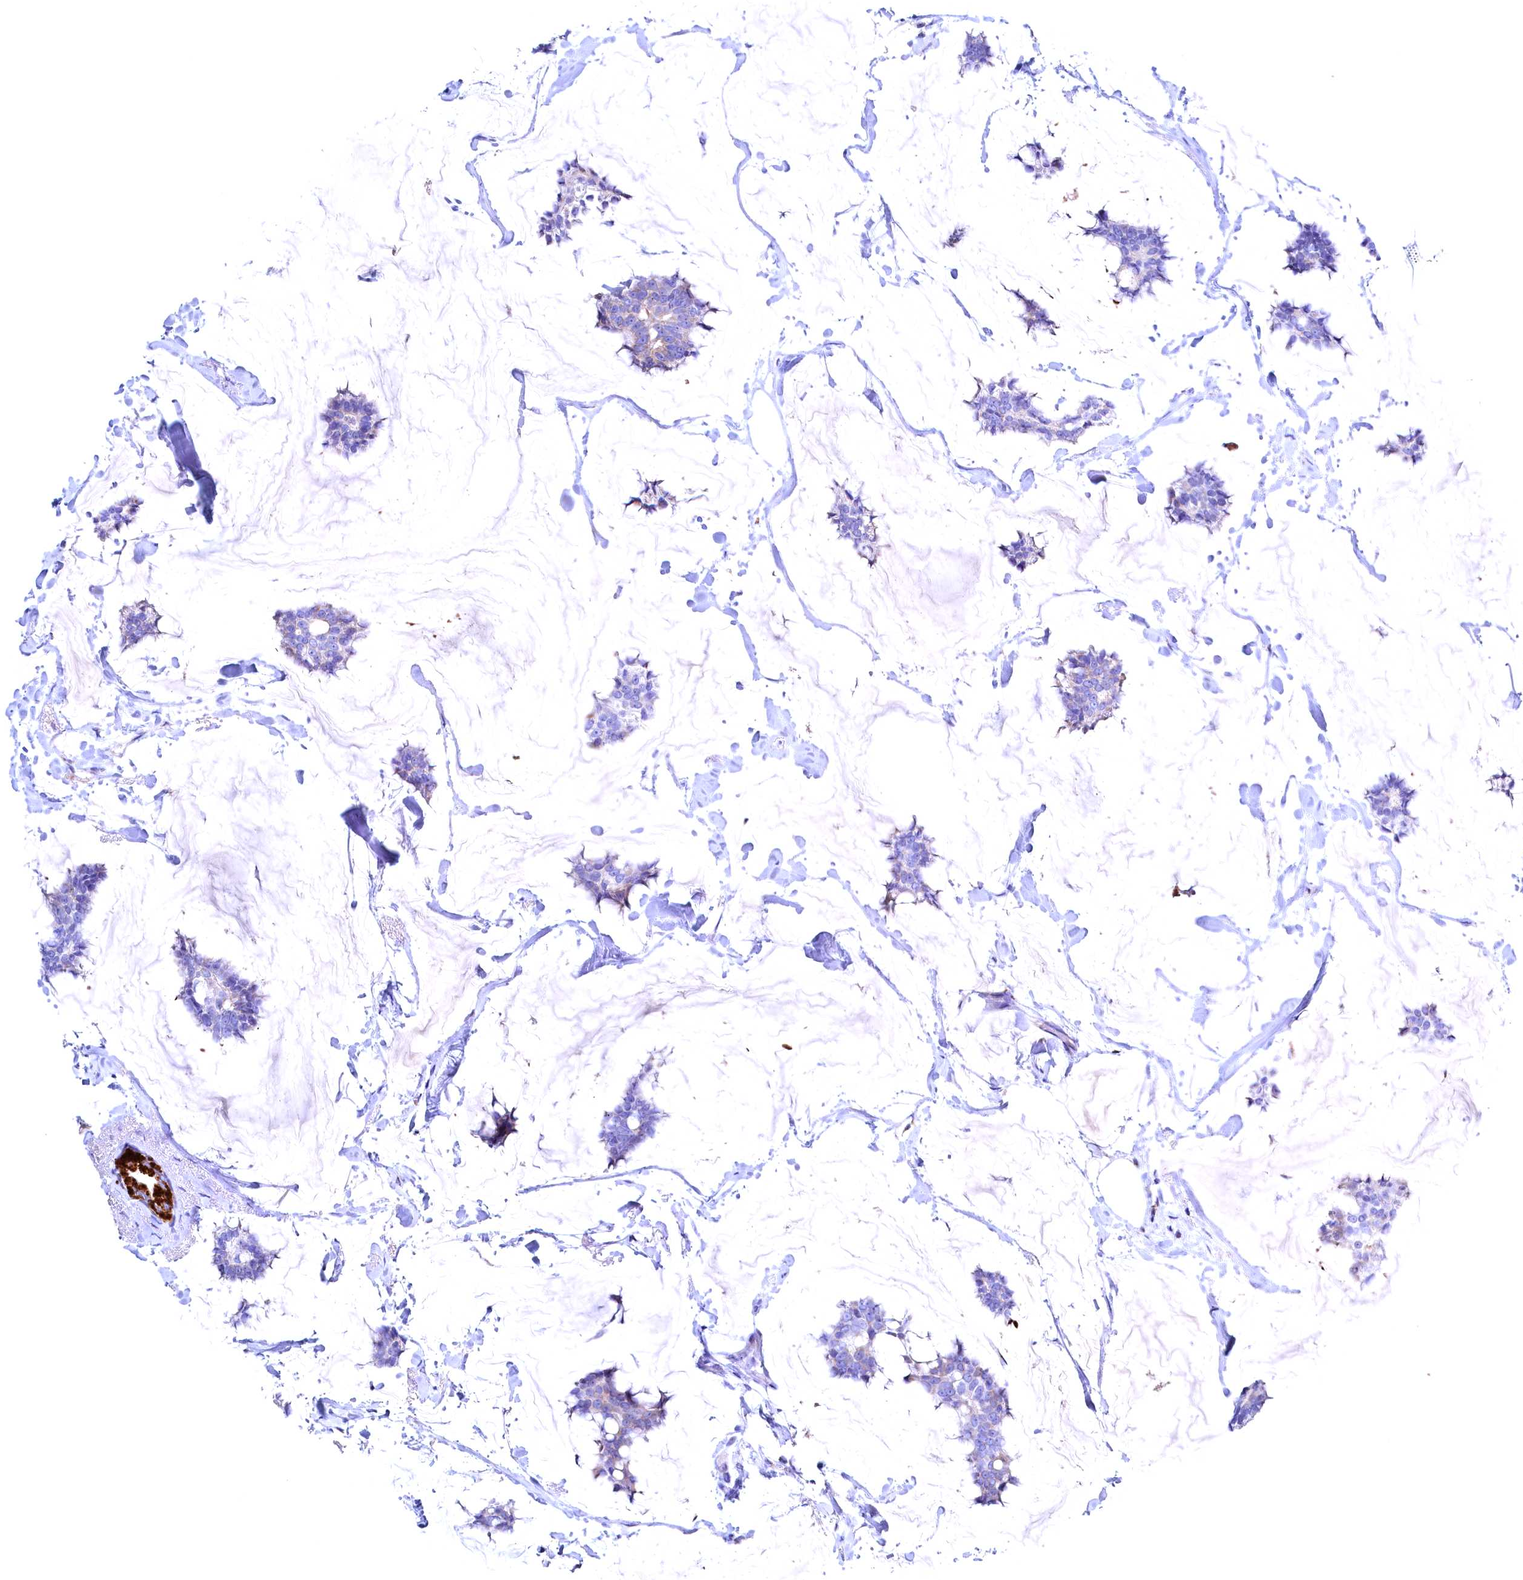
{"staining": {"intensity": "weak", "quantity": "<25%", "location": "cytoplasmic/membranous"}, "tissue": "breast cancer", "cell_type": "Tumor cells", "image_type": "cancer", "snomed": [{"axis": "morphology", "description": "Duct carcinoma"}, {"axis": "topography", "description": "Breast"}], "caption": "Immunohistochemical staining of human breast cancer demonstrates no significant positivity in tumor cells.", "gene": "GPR108", "patient": {"sex": "female", "age": 93}}